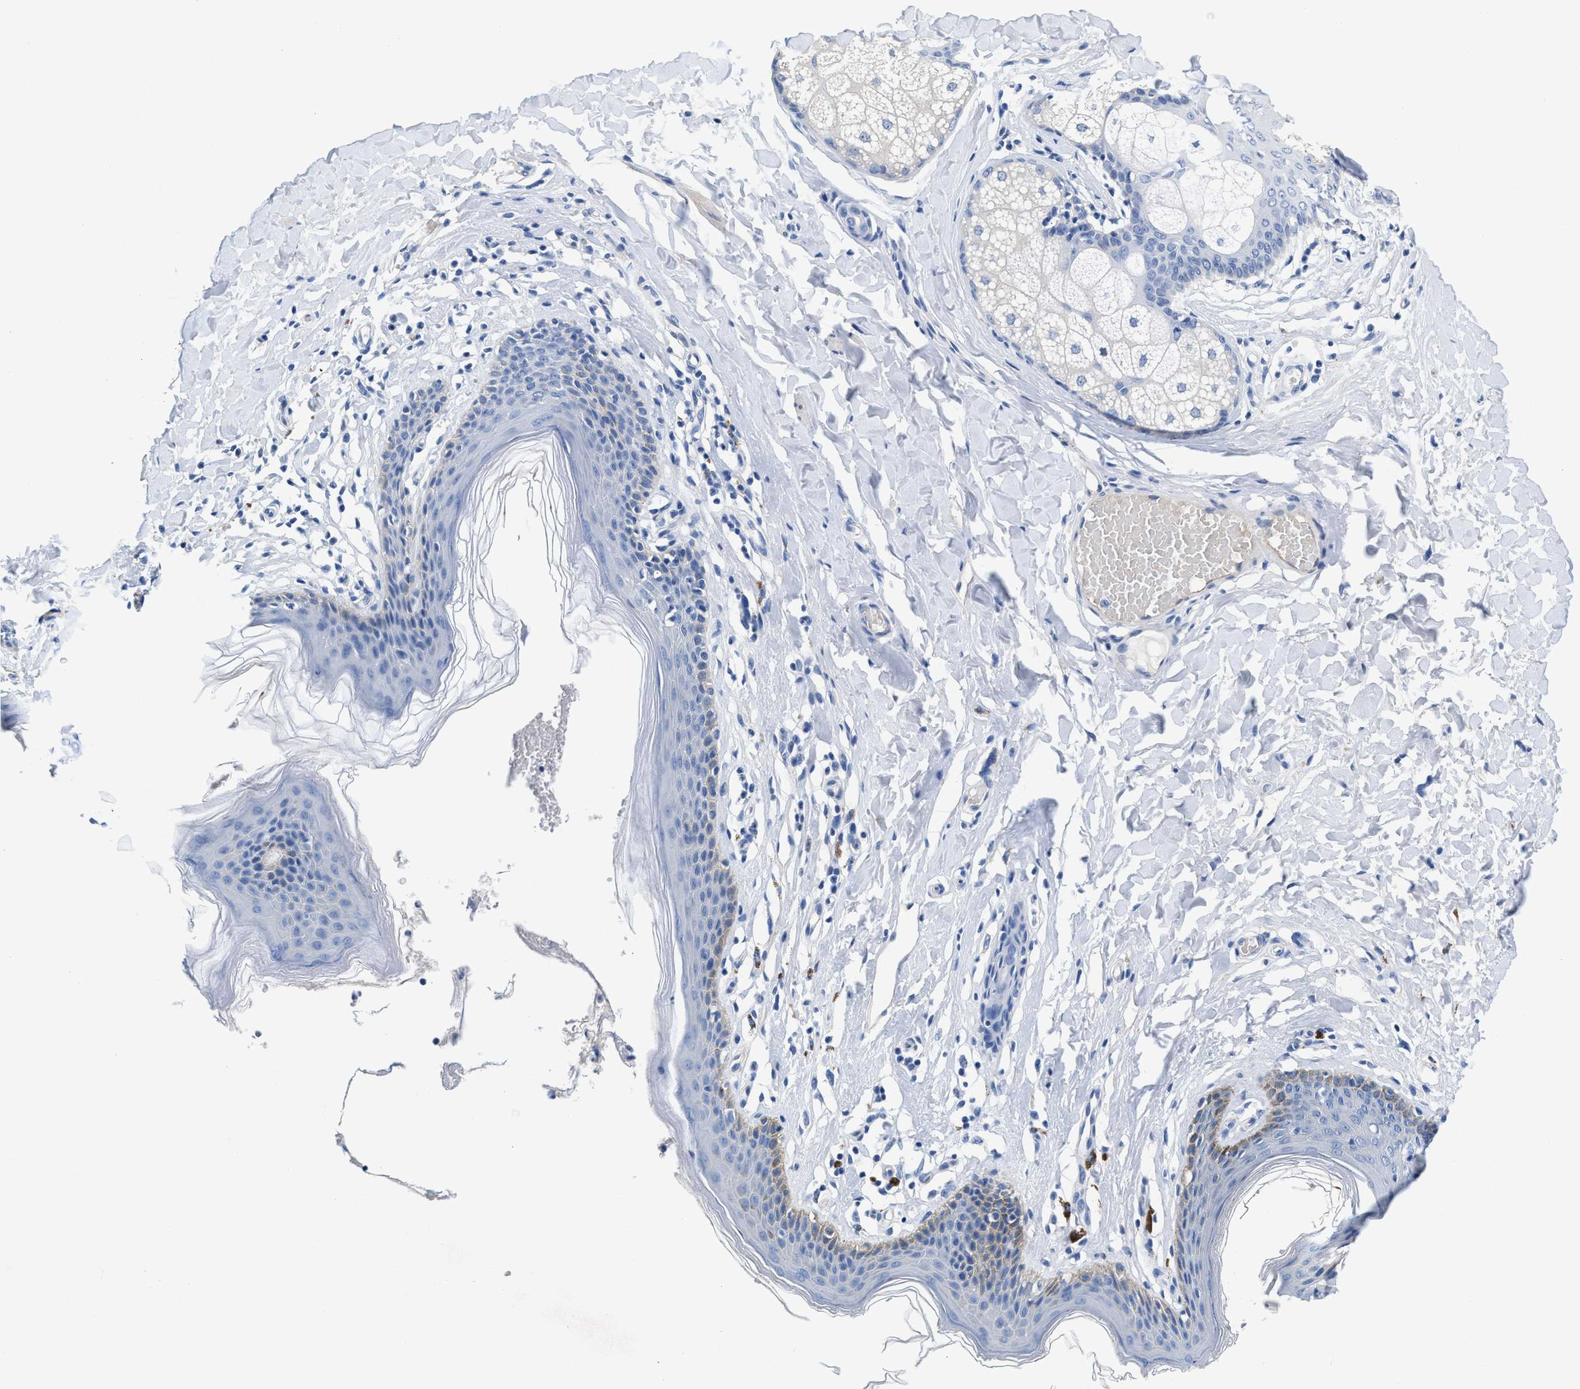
{"staining": {"intensity": "weak", "quantity": "<25%", "location": "cytoplasmic/membranous"}, "tissue": "skin", "cell_type": "Epidermal cells", "image_type": "normal", "snomed": [{"axis": "morphology", "description": "Normal tissue, NOS"}, {"axis": "topography", "description": "Vulva"}], "caption": "High magnification brightfield microscopy of benign skin stained with DAB (brown) and counterstained with hematoxylin (blue): epidermal cells show no significant staining. (DAB IHC with hematoxylin counter stain).", "gene": "SLFN13", "patient": {"sex": "female", "age": 66}}